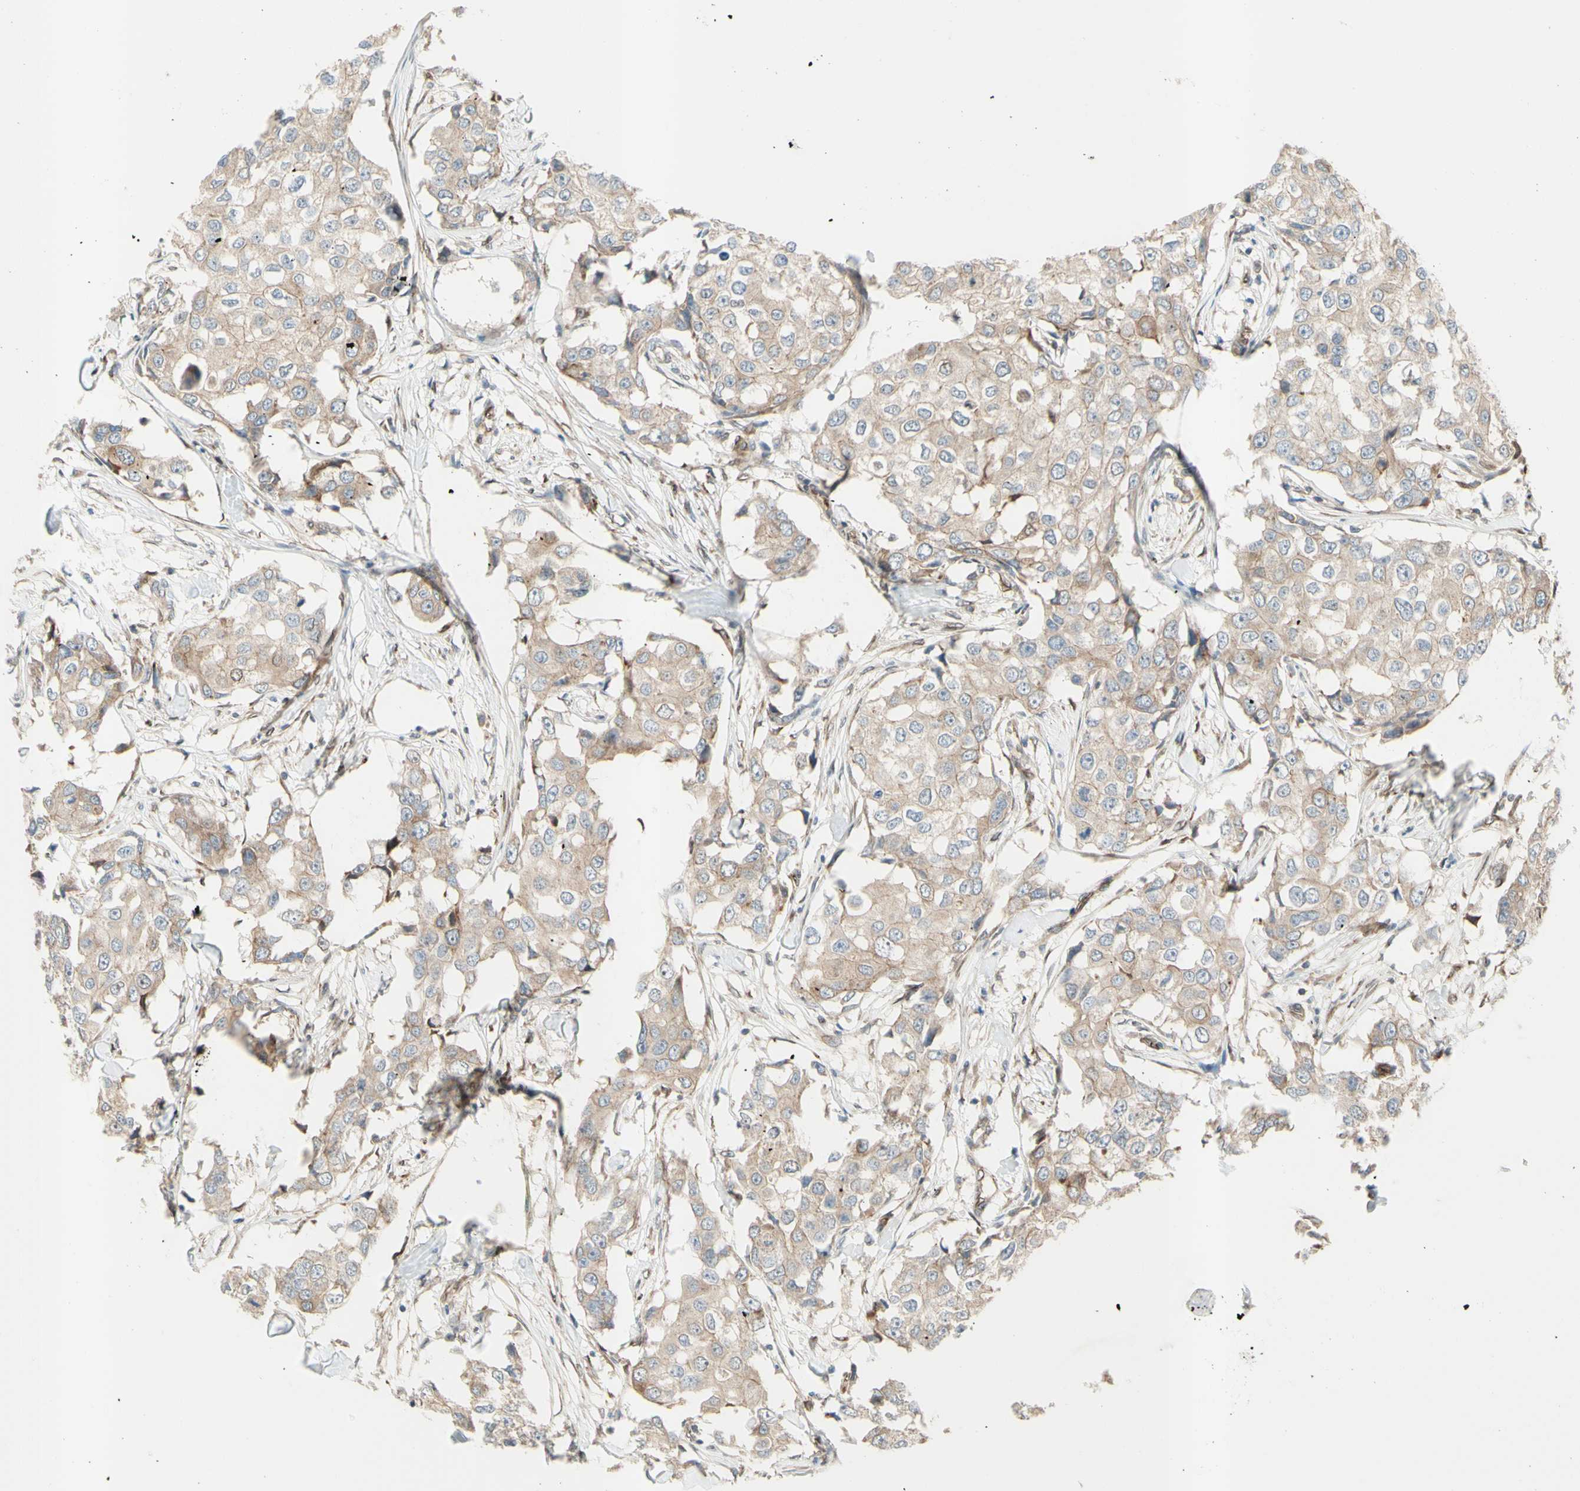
{"staining": {"intensity": "weak", "quantity": ">75%", "location": "cytoplasmic/membranous"}, "tissue": "breast cancer", "cell_type": "Tumor cells", "image_type": "cancer", "snomed": [{"axis": "morphology", "description": "Duct carcinoma"}, {"axis": "topography", "description": "Breast"}], "caption": "Protein expression analysis of human intraductal carcinoma (breast) reveals weak cytoplasmic/membranous staining in about >75% of tumor cells. (DAB IHC, brown staining for protein, blue staining for nuclei).", "gene": "TRAF2", "patient": {"sex": "female", "age": 27}}